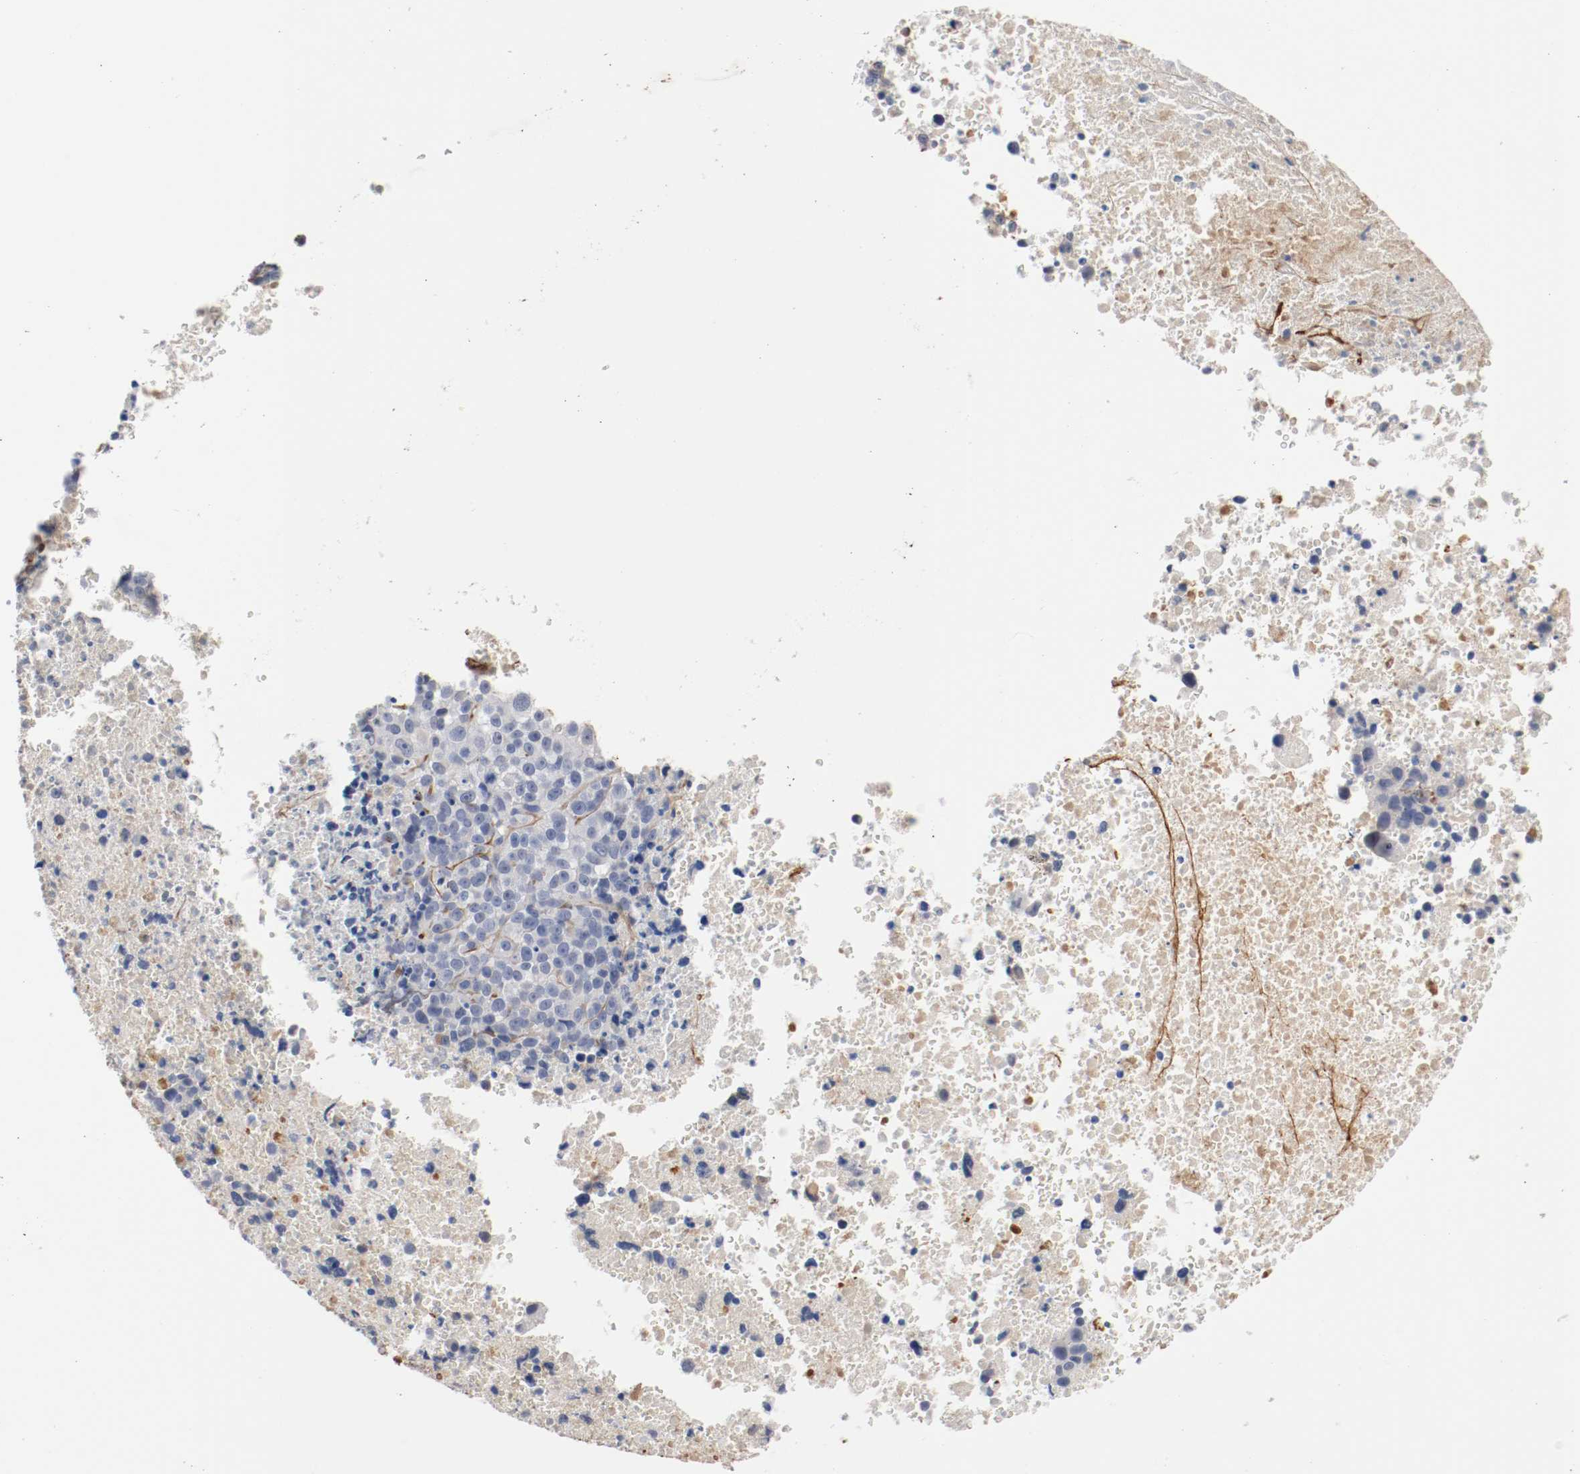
{"staining": {"intensity": "negative", "quantity": "none", "location": "none"}, "tissue": "melanoma", "cell_type": "Tumor cells", "image_type": "cancer", "snomed": [{"axis": "morphology", "description": "Malignant melanoma, Metastatic site"}, {"axis": "topography", "description": "Cerebral cortex"}], "caption": "IHC of malignant melanoma (metastatic site) exhibits no positivity in tumor cells.", "gene": "TNC", "patient": {"sex": "female", "age": 52}}